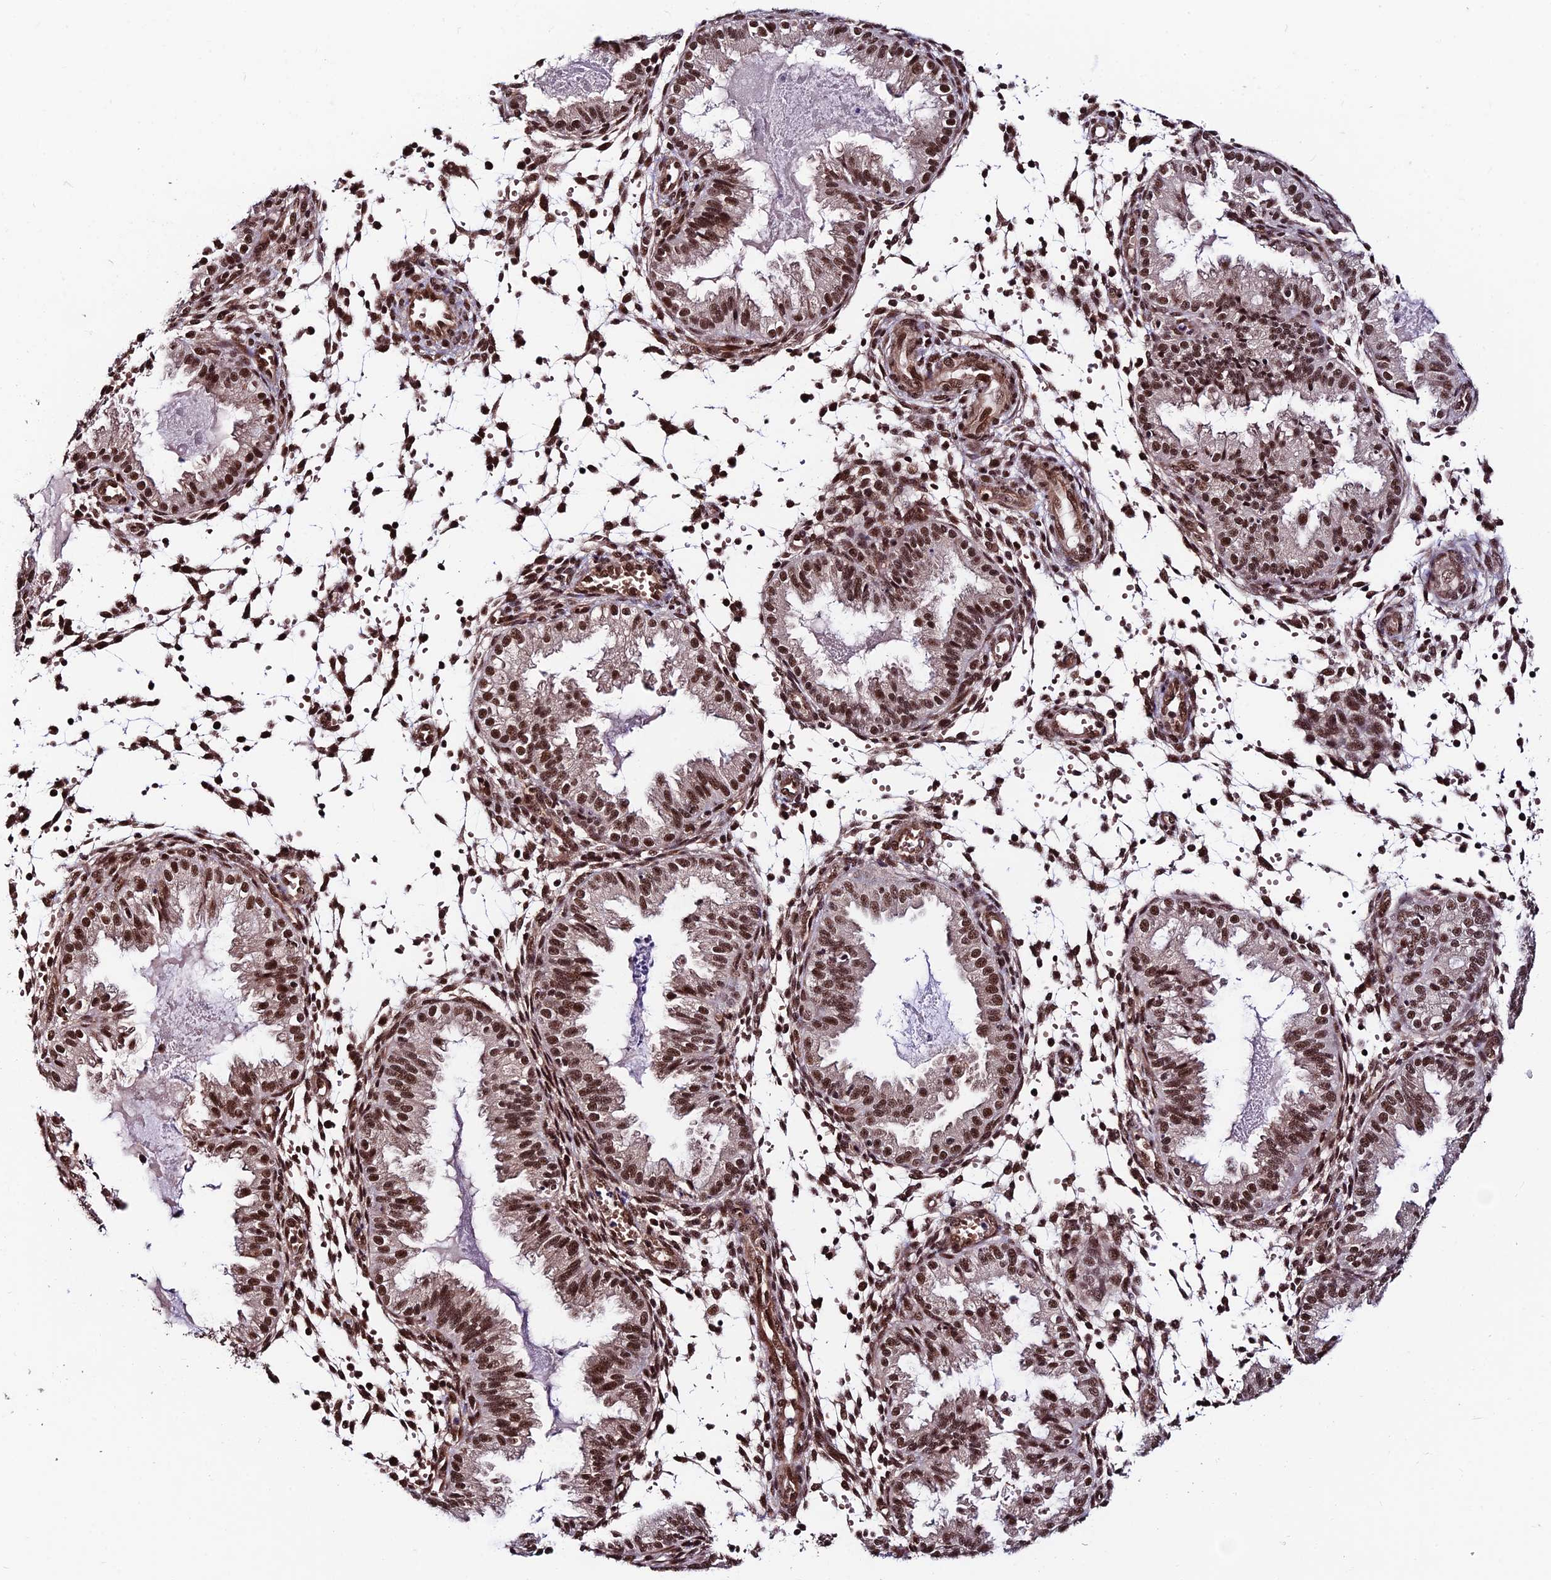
{"staining": {"intensity": "moderate", "quantity": "25%-75%", "location": "nuclear"}, "tissue": "endometrium", "cell_type": "Cells in endometrial stroma", "image_type": "normal", "snomed": [{"axis": "morphology", "description": "Normal tissue, NOS"}, {"axis": "topography", "description": "Endometrium"}], "caption": "Immunohistochemical staining of benign endometrium exhibits moderate nuclear protein positivity in about 25%-75% of cells in endometrial stroma.", "gene": "RBM42", "patient": {"sex": "female", "age": 33}}